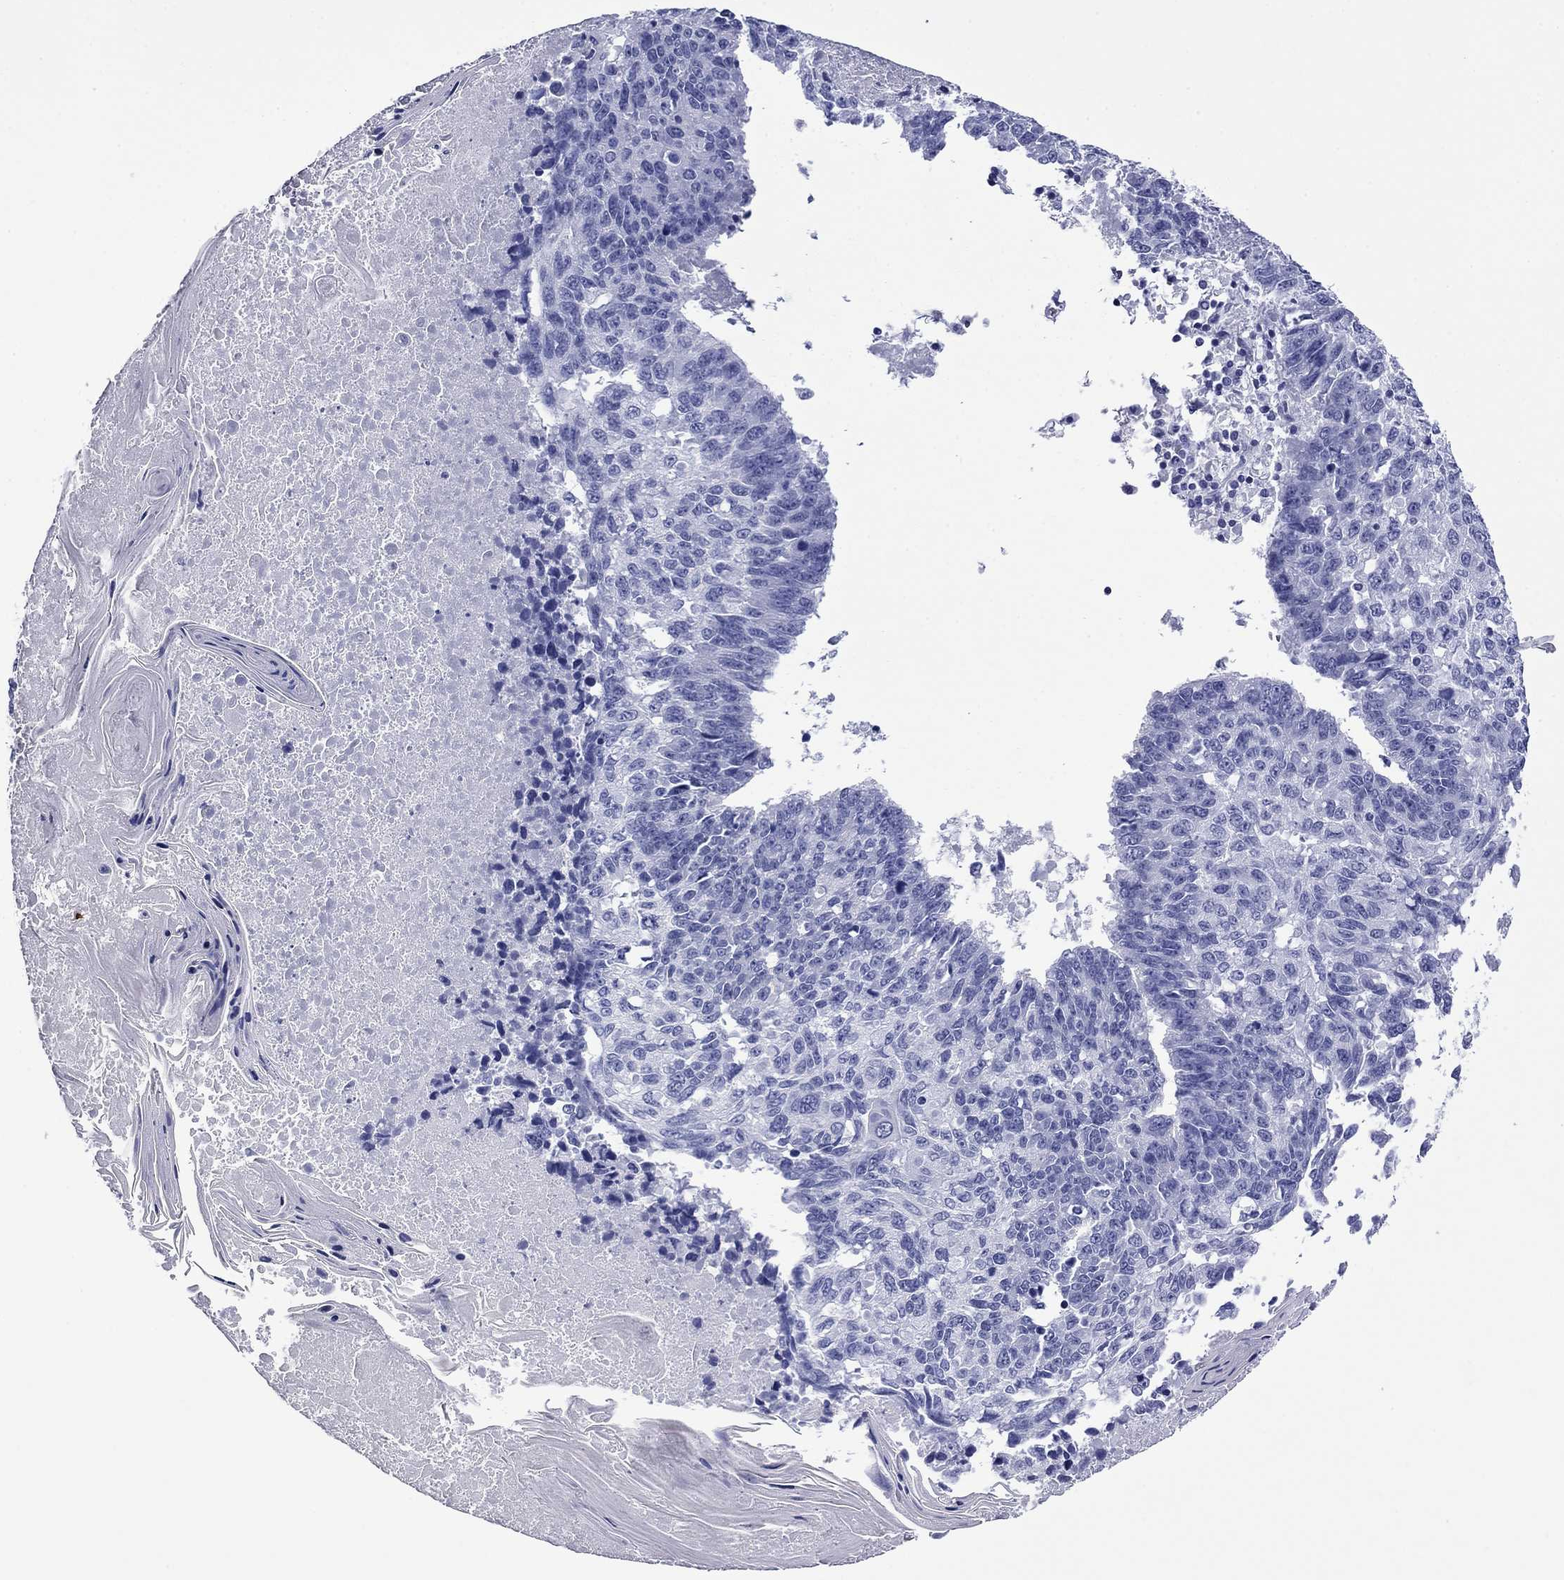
{"staining": {"intensity": "negative", "quantity": "none", "location": "none"}, "tissue": "lung cancer", "cell_type": "Tumor cells", "image_type": "cancer", "snomed": [{"axis": "morphology", "description": "Squamous cell carcinoma, NOS"}, {"axis": "topography", "description": "Lung"}], "caption": "Histopathology image shows no protein staining in tumor cells of squamous cell carcinoma (lung) tissue.", "gene": "ROM1", "patient": {"sex": "male", "age": 73}}